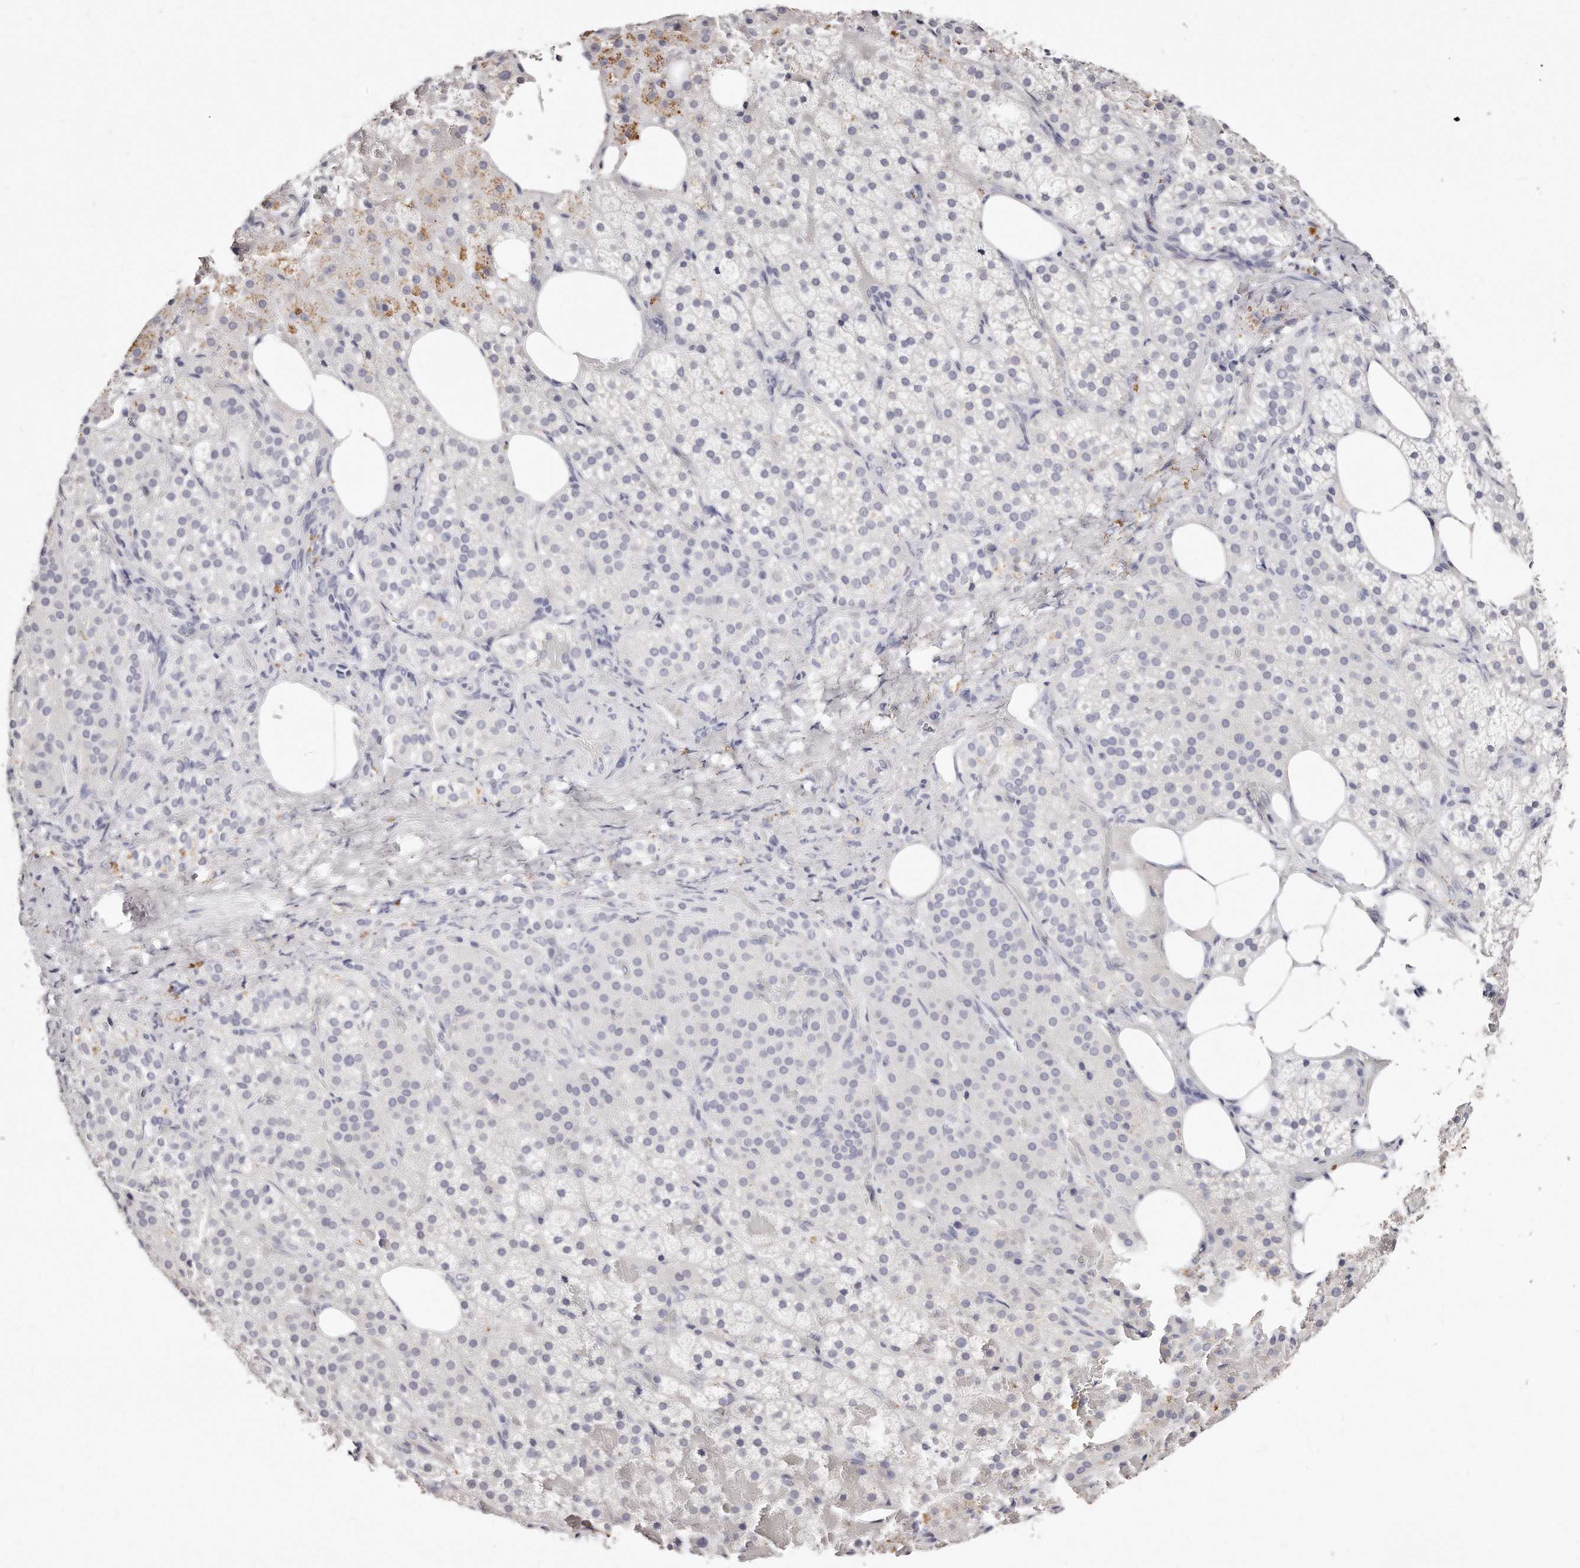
{"staining": {"intensity": "negative", "quantity": "none", "location": "none"}, "tissue": "adrenal gland", "cell_type": "Glandular cells", "image_type": "normal", "snomed": [{"axis": "morphology", "description": "Normal tissue, NOS"}, {"axis": "topography", "description": "Adrenal gland"}], "caption": "Micrograph shows no significant protein expression in glandular cells of unremarkable adrenal gland. The staining is performed using DAB brown chromogen with nuclei counter-stained in using hematoxylin.", "gene": "GDA", "patient": {"sex": "female", "age": 59}}